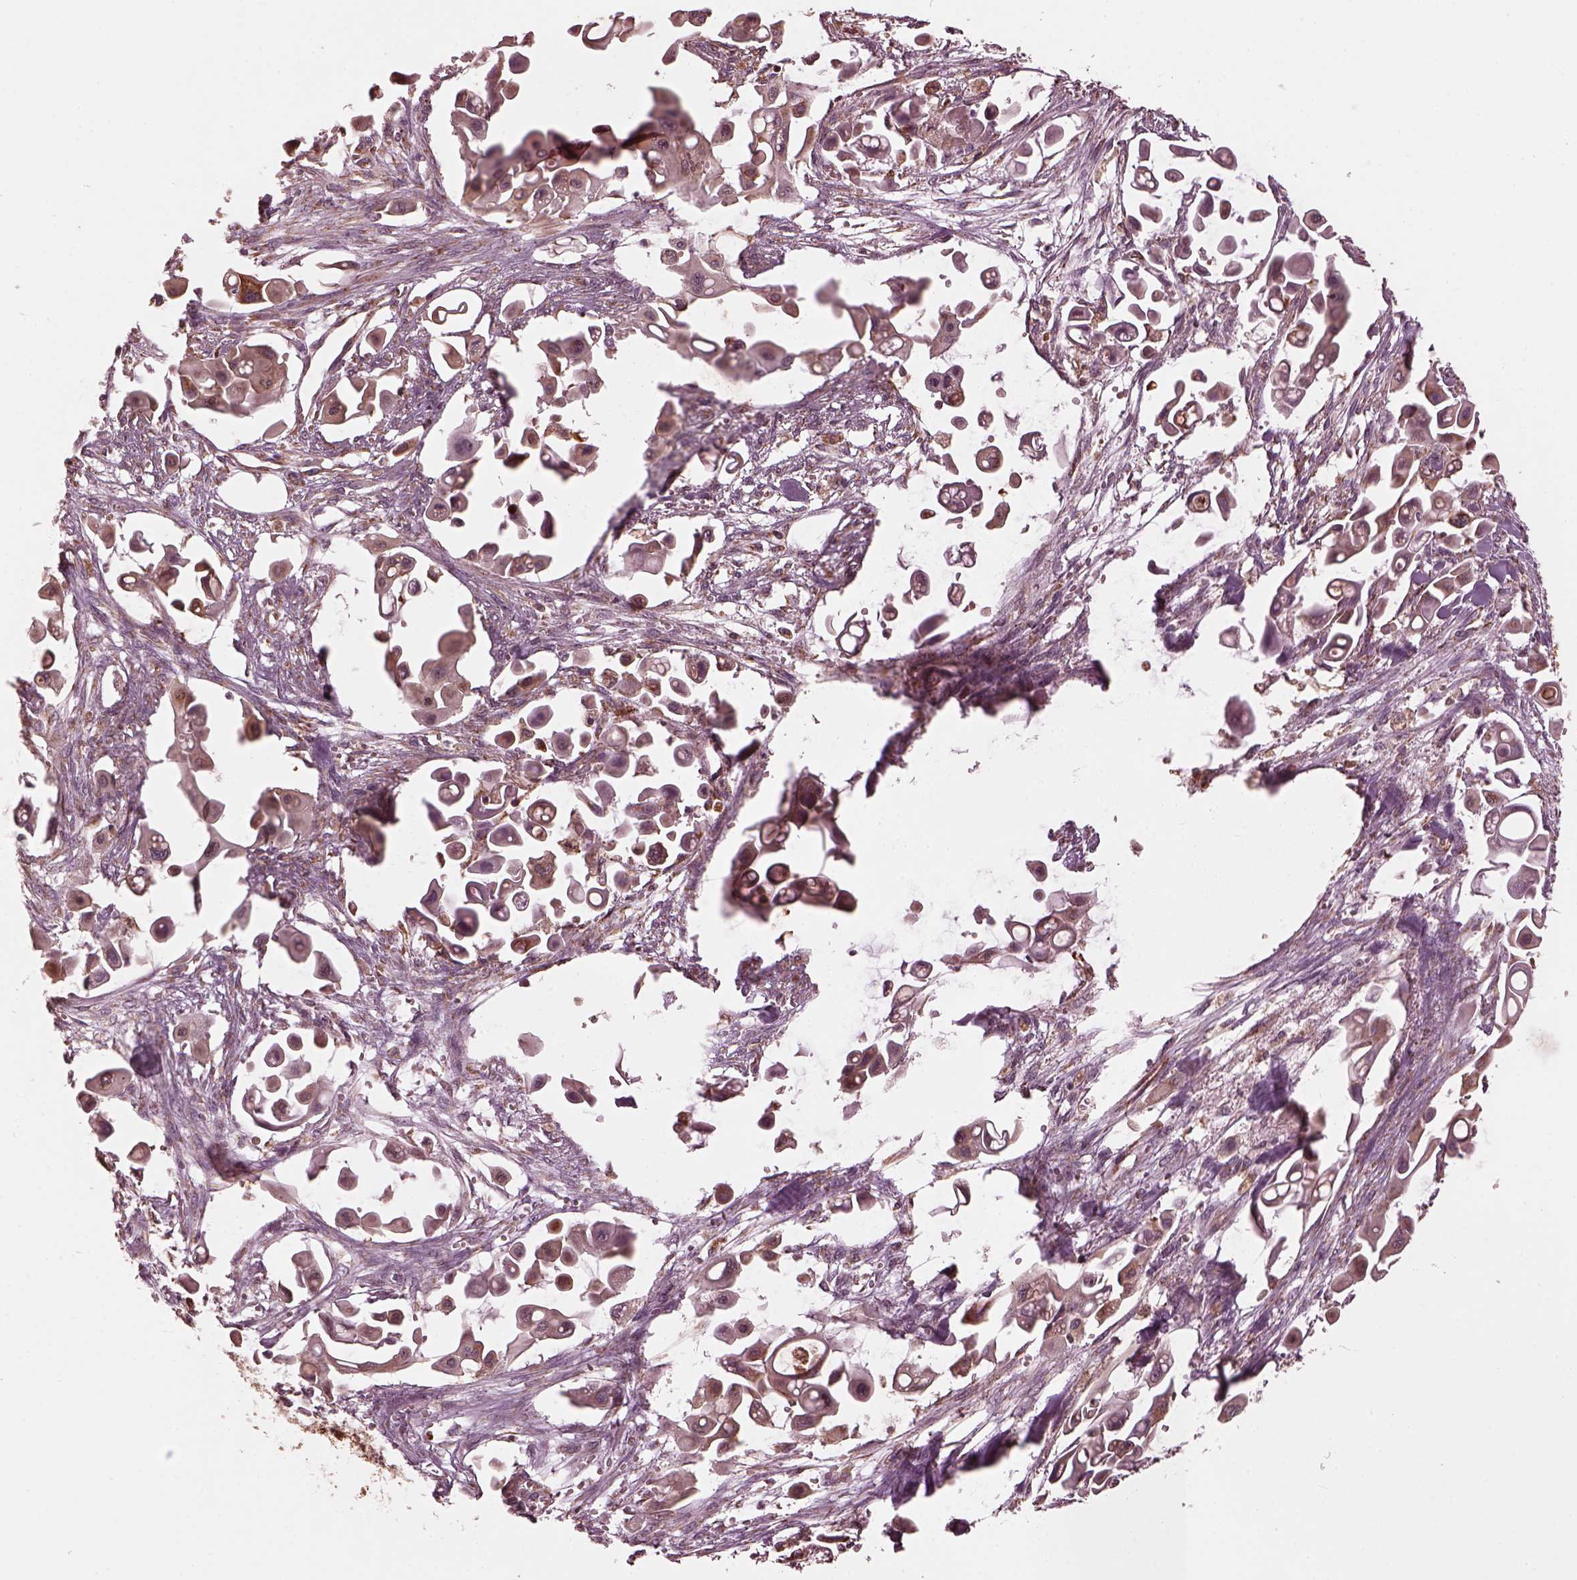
{"staining": {"intensity": "weak", "quantity": "25%-75%", "location": "cytoplasmic/membranous"}, "tissue": "pancreatic cancer", "cell_type": "Tumor cells", "image_type": "cancer", "snomed": [{"axis": "morphology", "description": "Adenocarcinoma, NOS"}, {"axis": "topography", "description": "Pancreas"}], "caption": "The micrograph demonstrates immunohistochemical staining of pancreatic cancer (adenocarcinoma). There is weak cytoplasmic/membranous positivity is present in approximately 25%-75% of tumor cells. The staining was performed using DAB (3,3'-diaminobenzidine) to visualize the protein expression in brown, while the nuclei were stained in blue with hematoxylin (Magnification: 20x).", "gene": "NDUFB10", "patient": {"sex": "male", "age": 50}}